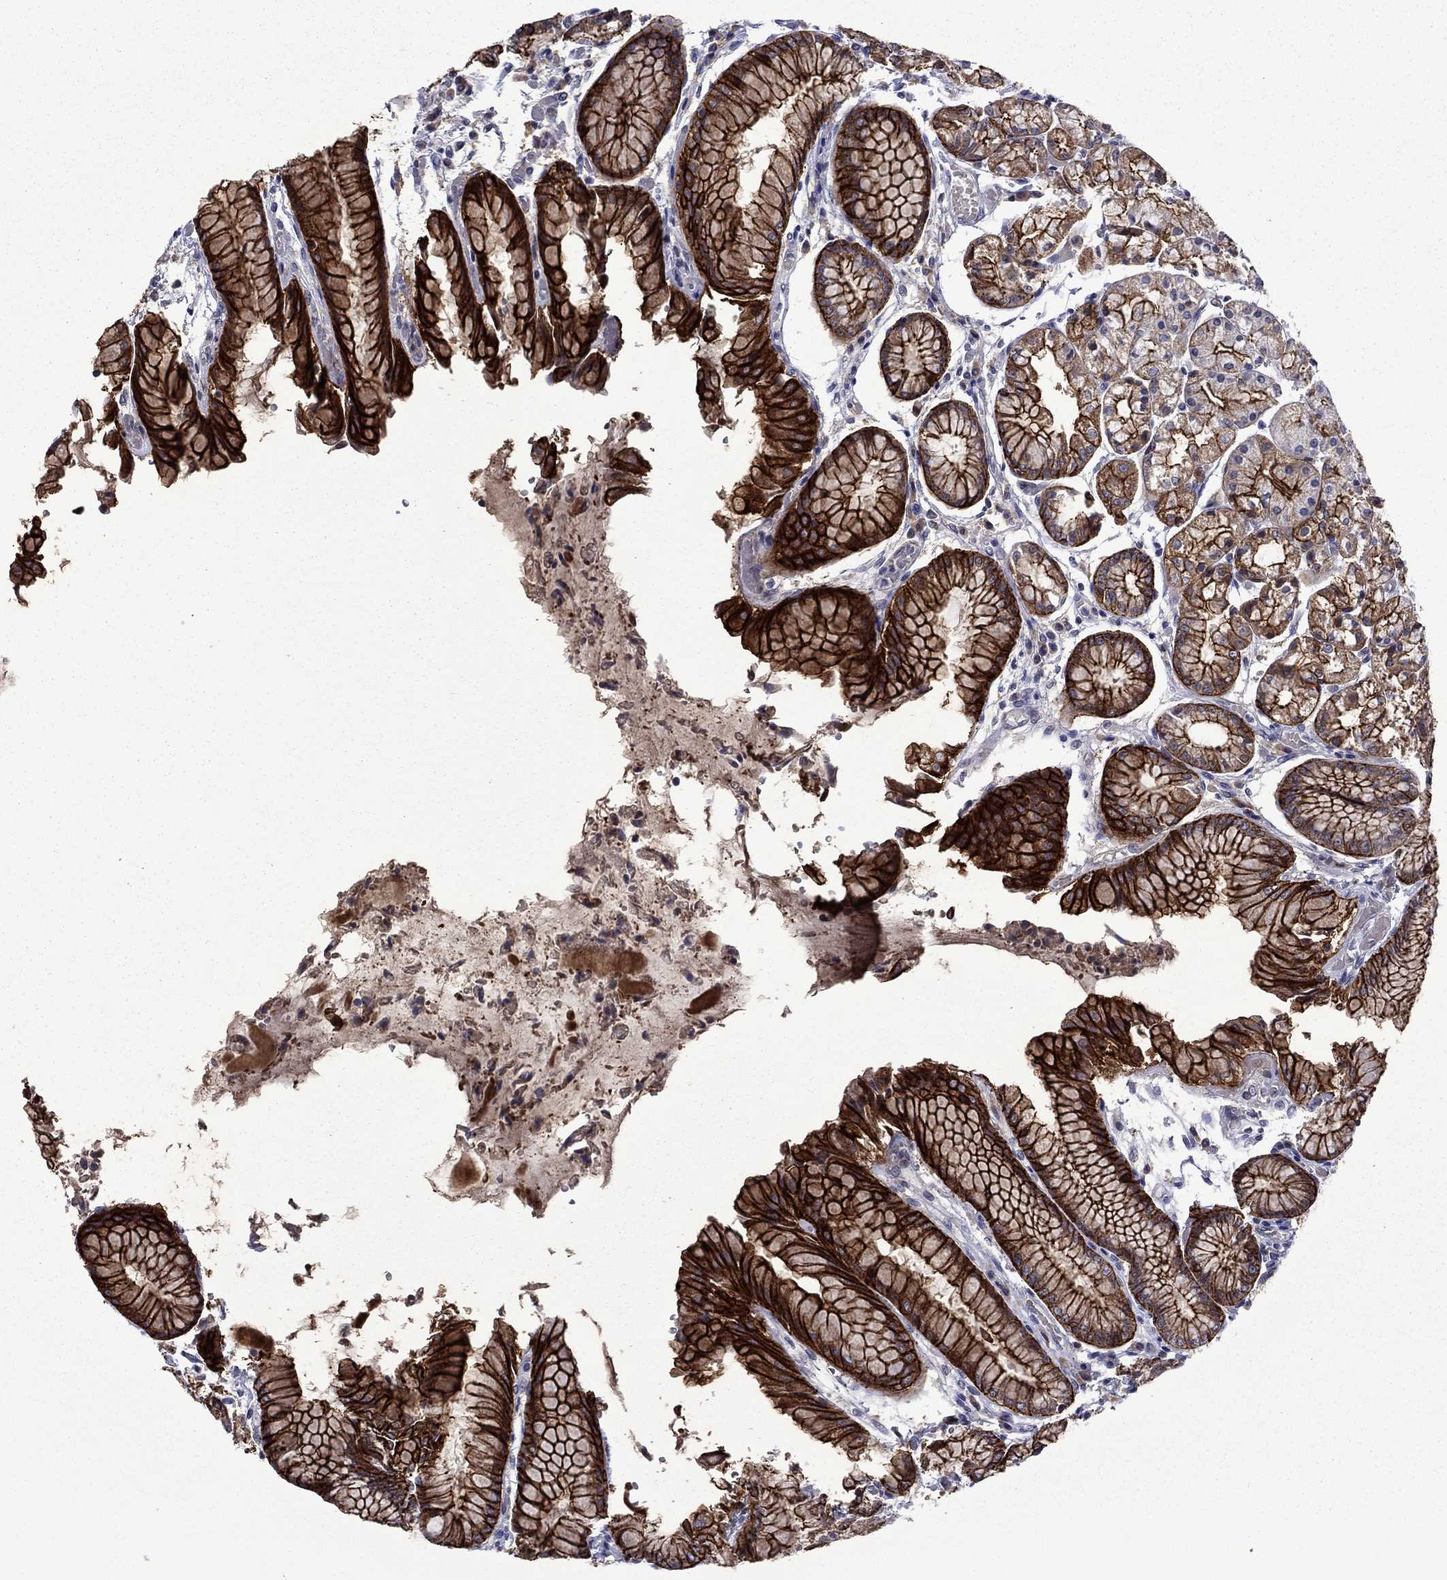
{"staining": {"intensity": "strong", "quantity": "25%-75%", "location": "cytoplasmic/membranous"}, "tissue": "stomach", "cell_type": "Glandular cells", "image_type": "normal", "snomed": [{"axis": "morphology", "description": "Normal tissue, NOS"}, {"axis": "topography", "description": "Stomach, upper"}], "caption": "Approximately 25%-75% of glandular cells in unremarkable human stomach demonstrate strong cytoplasmic/membranous protein expression as visualized by brown immunohistochemical staining.", "gene": "LMO7", "patient": {"sex": "male", "age": 72}}